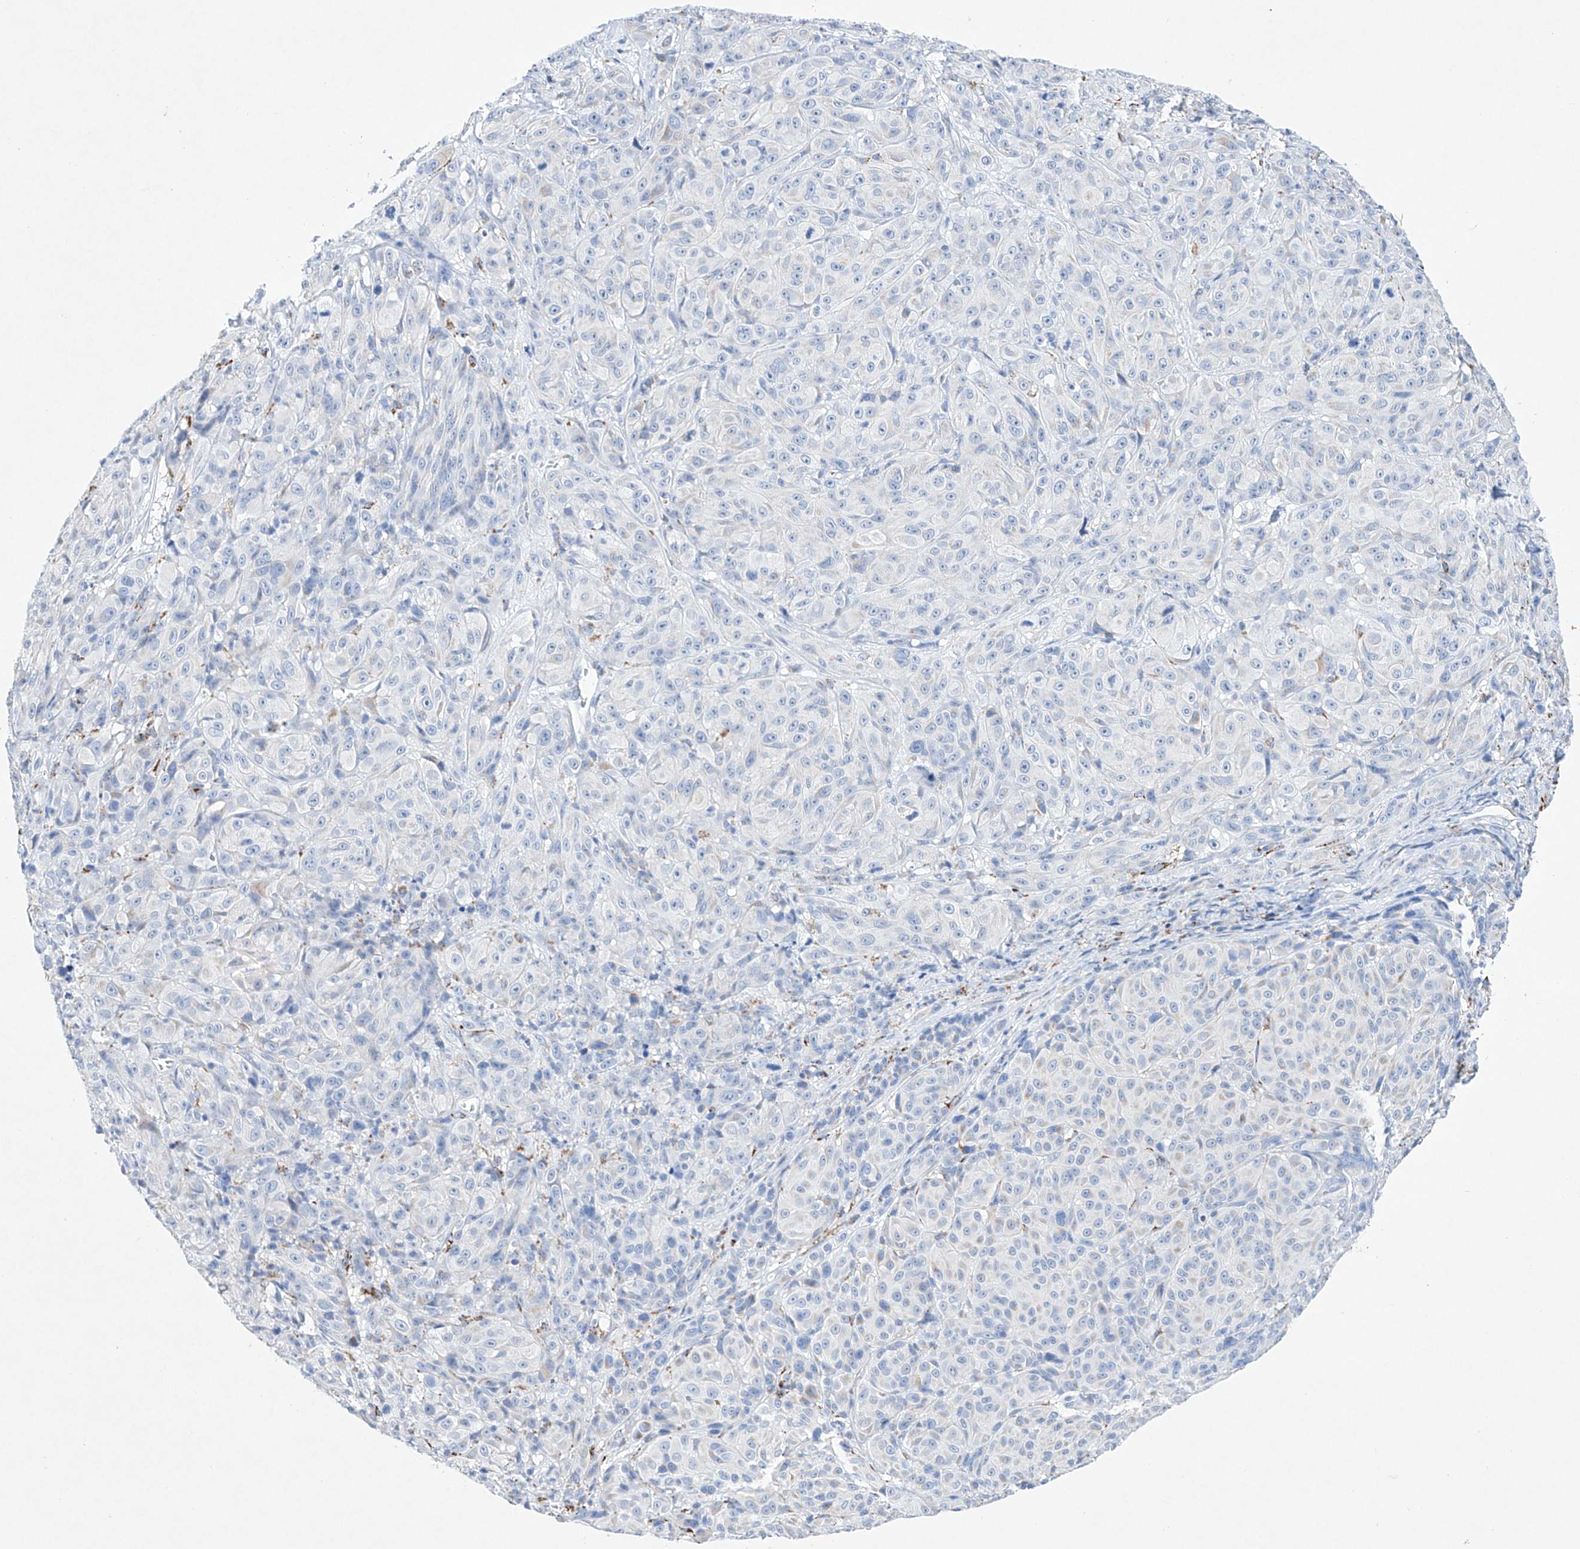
{"staining": {"intensity": "negative", "quantity": "none", "location": "none"}, "tissue": "melanoma", "cell_type": "Tumor cells", "image_type": "cancer", "snomed": [{"axis": "morphology", "description": "Malignant melanoma, NOS"}, {"axis": "topography", "description": "Skin"}], "caption": "A photomicrograph of malignant melanoma stained for a protein displays no brown staining in tumor cells.", "gene": "NRROS", "patient": {"sex": "male", "age": 73}}